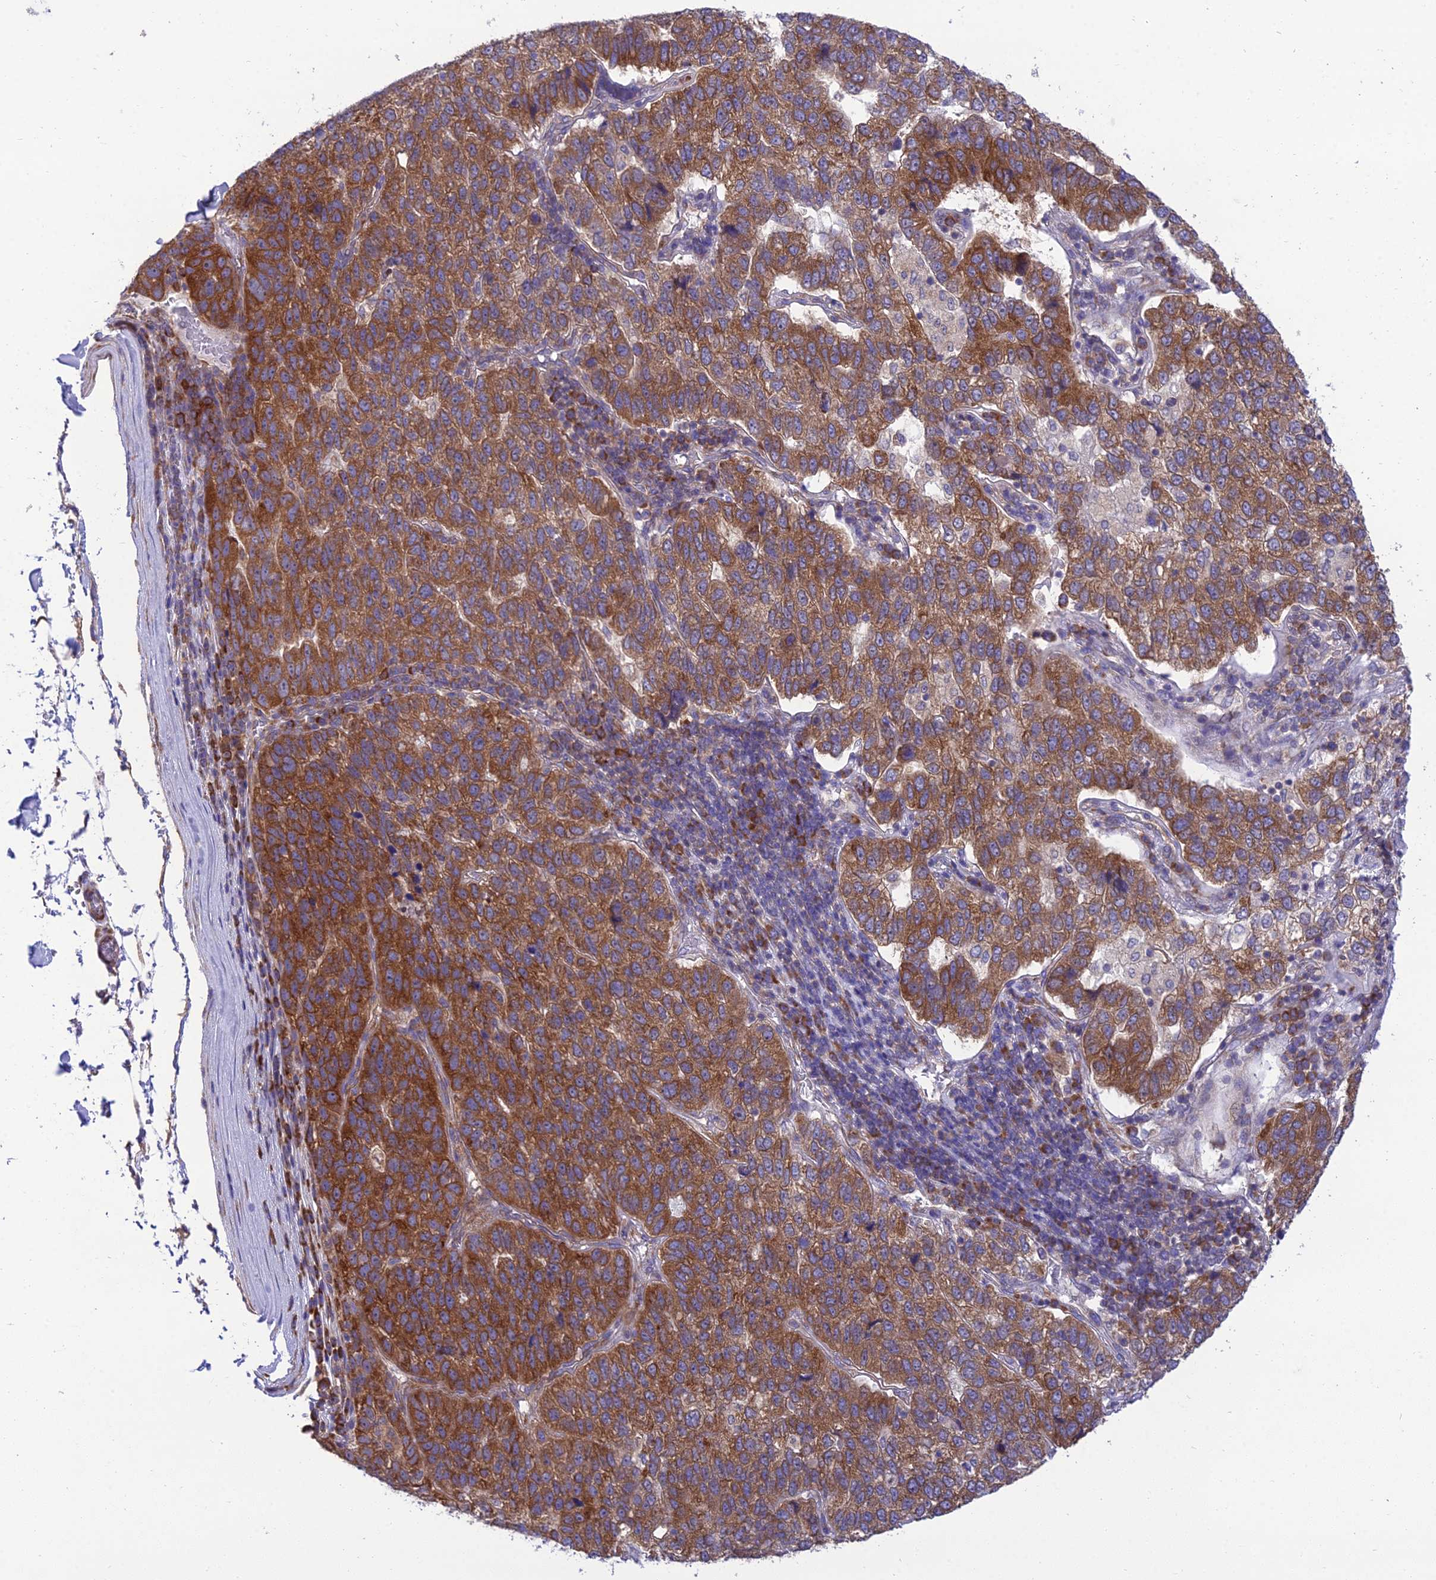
{"staining": {"intensity": "strong", "quantity": ">75%", "location": "cytoplasmic/membranous"}, "tissue": "pancreatic cancer", "cell_type": "Tumor cells", "image_type": "cancer", "snomed": [{"axis": "morphology", "description": "Adenocarcinoma, NOS"}, {"axis": "topography", "description": "Pancreas"}], "caption": "A high-resolution photomicrograph shows immunohistochemistry staining of pancreatic cancer, which demonstrates strong cytoplasmic/membranous expression in about >75% of tumor cells.", "gene": "CLCN7", "patient": {"sex": "female", "age": 61}}